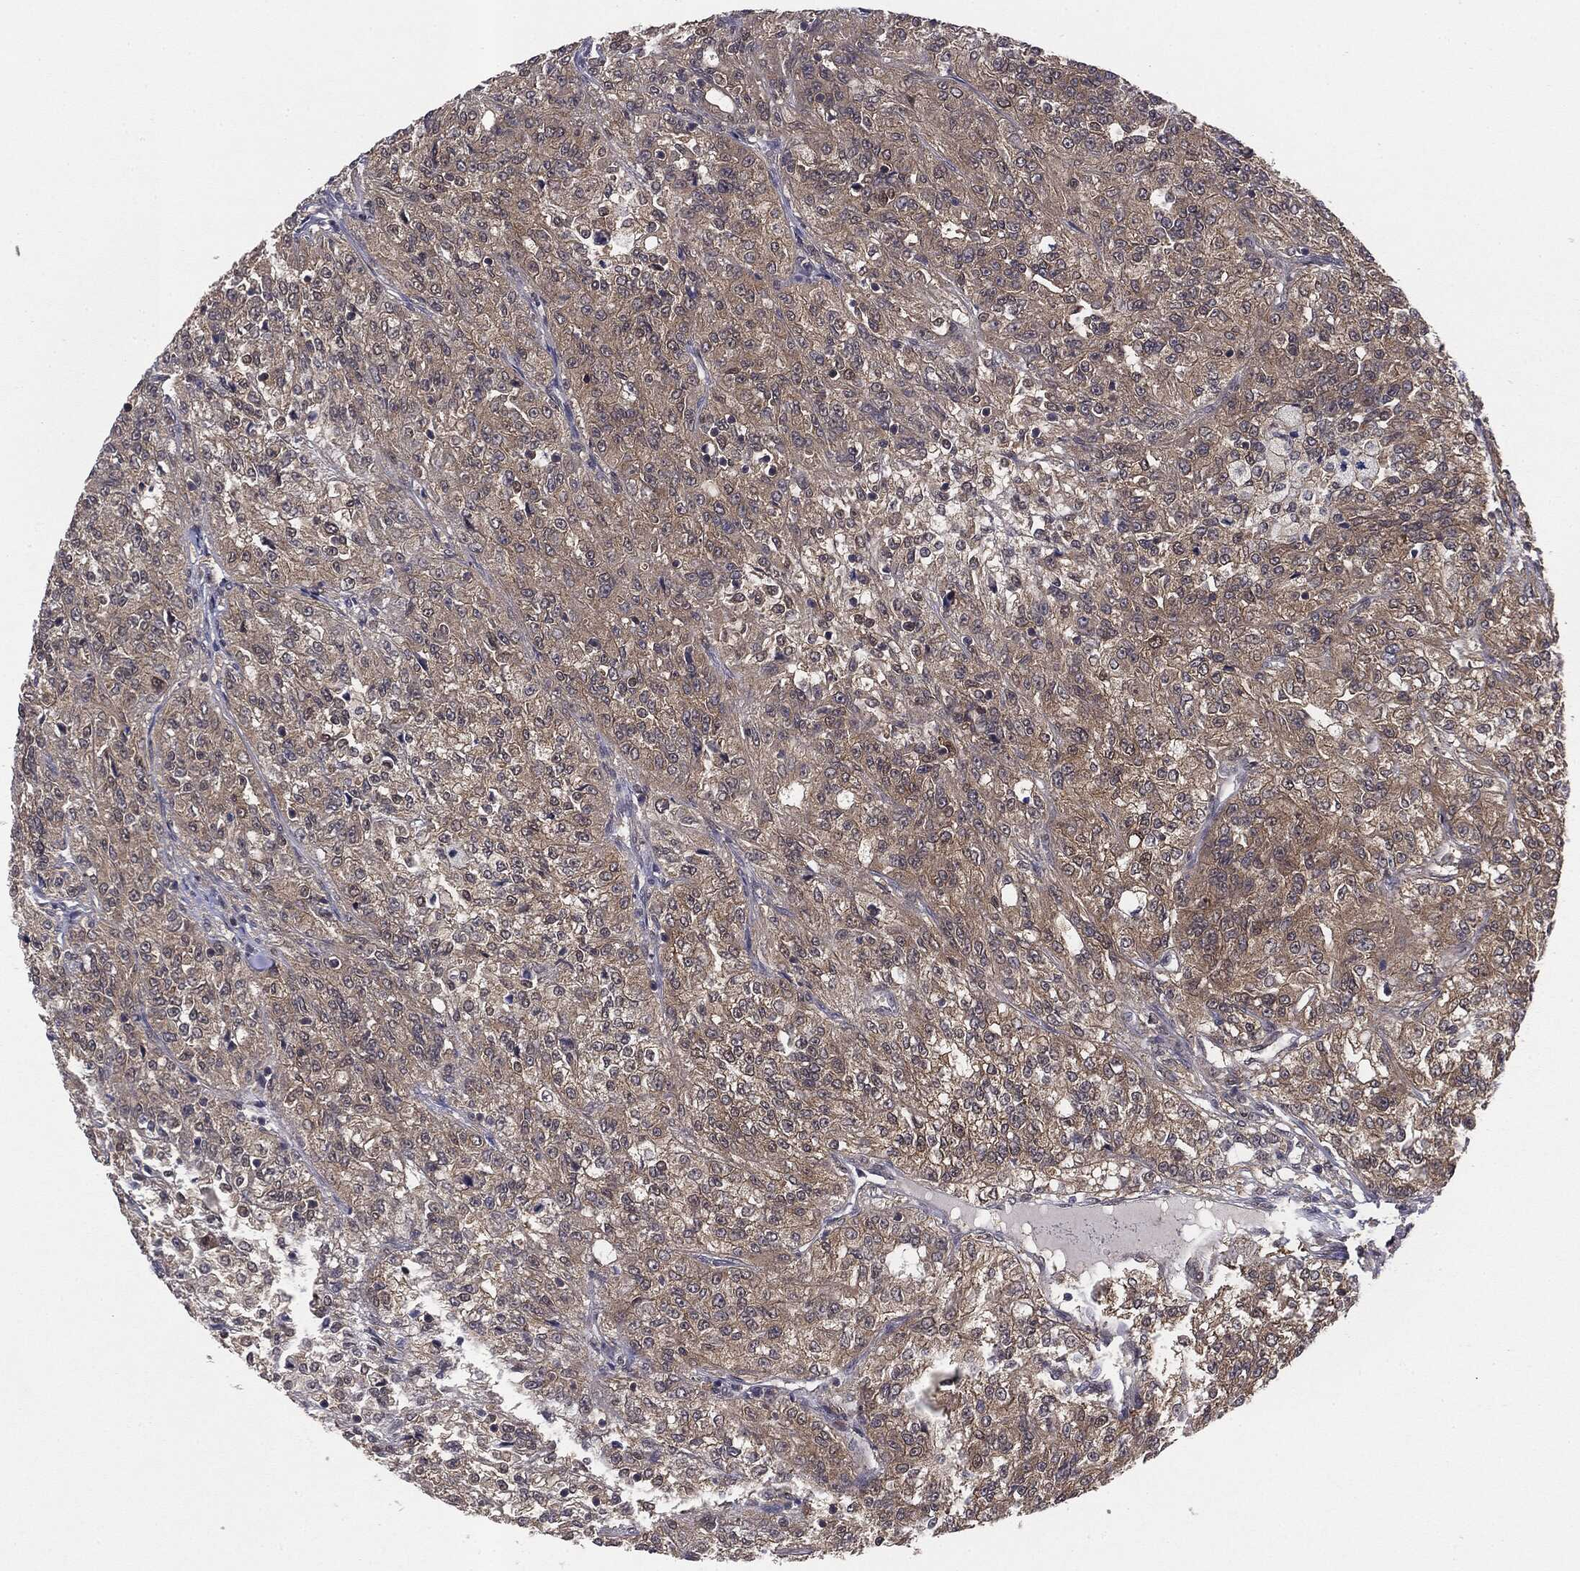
{"staining": {"intensity": "negative", "quantity": "none", "location": "none"}, "tissue": "renal cancer", "cell_type": "Tumor cells", "image_type": "cancer", "snomed": [{"axis": "morphology", "description": "Adenocarcinoma, NOS"}, {"axis": "topography", "description": "Kidney"}], "caption": "A high-resolution photomicrograph shows IHC staining of renal cancer (adenocarcinoma), which displays no significant positivity in tumor cells.", "gene": "KRT7", "patient": {"sex": "female", "age": 63}}